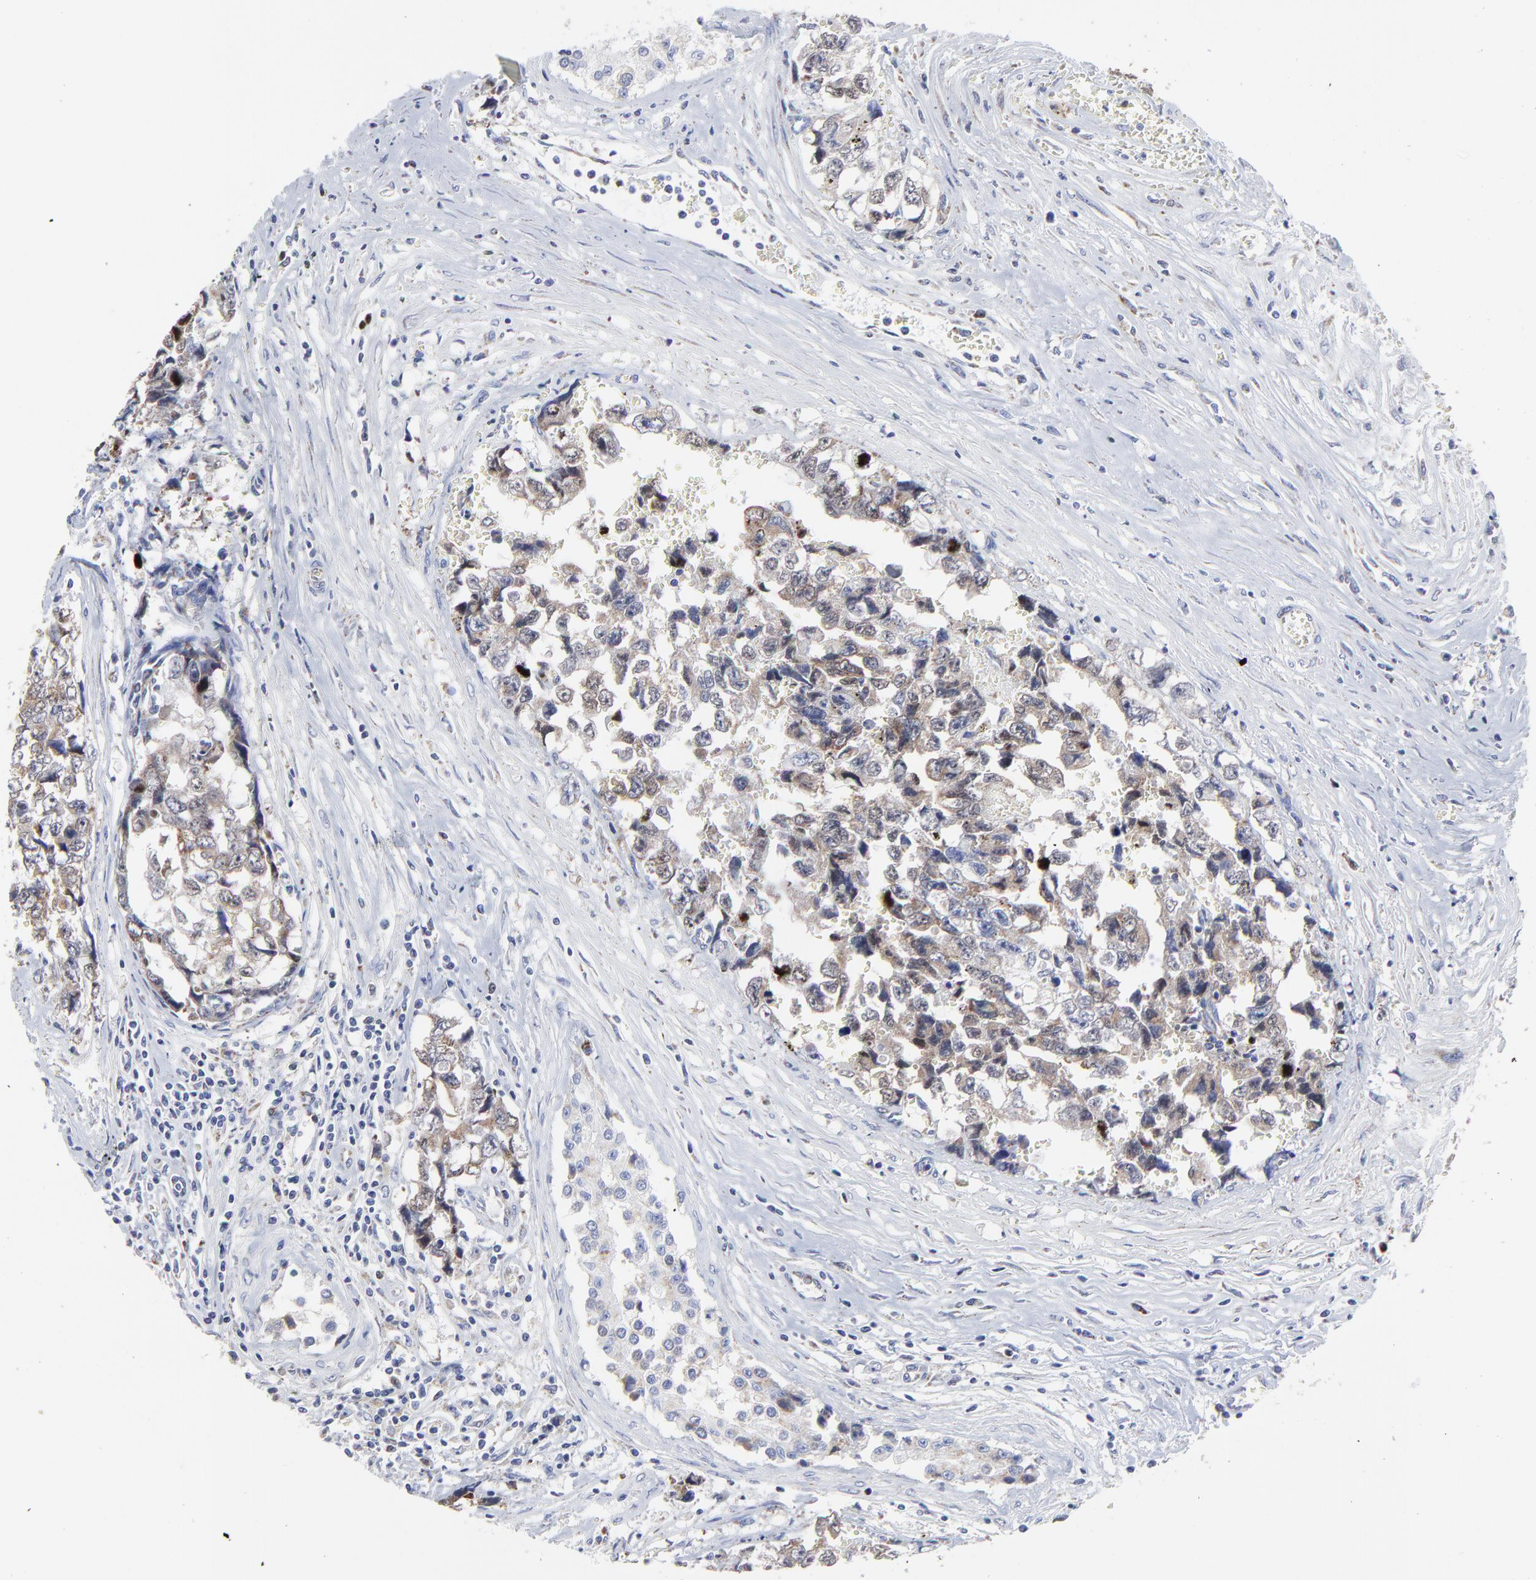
{"staining": {"intensity": "moderate", "quantity": ">75%", "location": "cytoplasmic/membranous"}, "tissue": "testis cancer", "cell_type": "Tumor cells", "image_type": "cancer", "snomed": [{"axis": "morphology", "description": "Carcinoma, Embryonal, NOS"}, {"axis": "topography", "description": "Testis"}], "caption": "Testis cancer (embryonal carcinoma) tissue shows moderate cytoplasmic/membranous expression in approximately >75% of tumor cells, visualized by immunohistochemistry.", "gene": "NCAPH", "patient": {"sex": "male", "age": 31}}